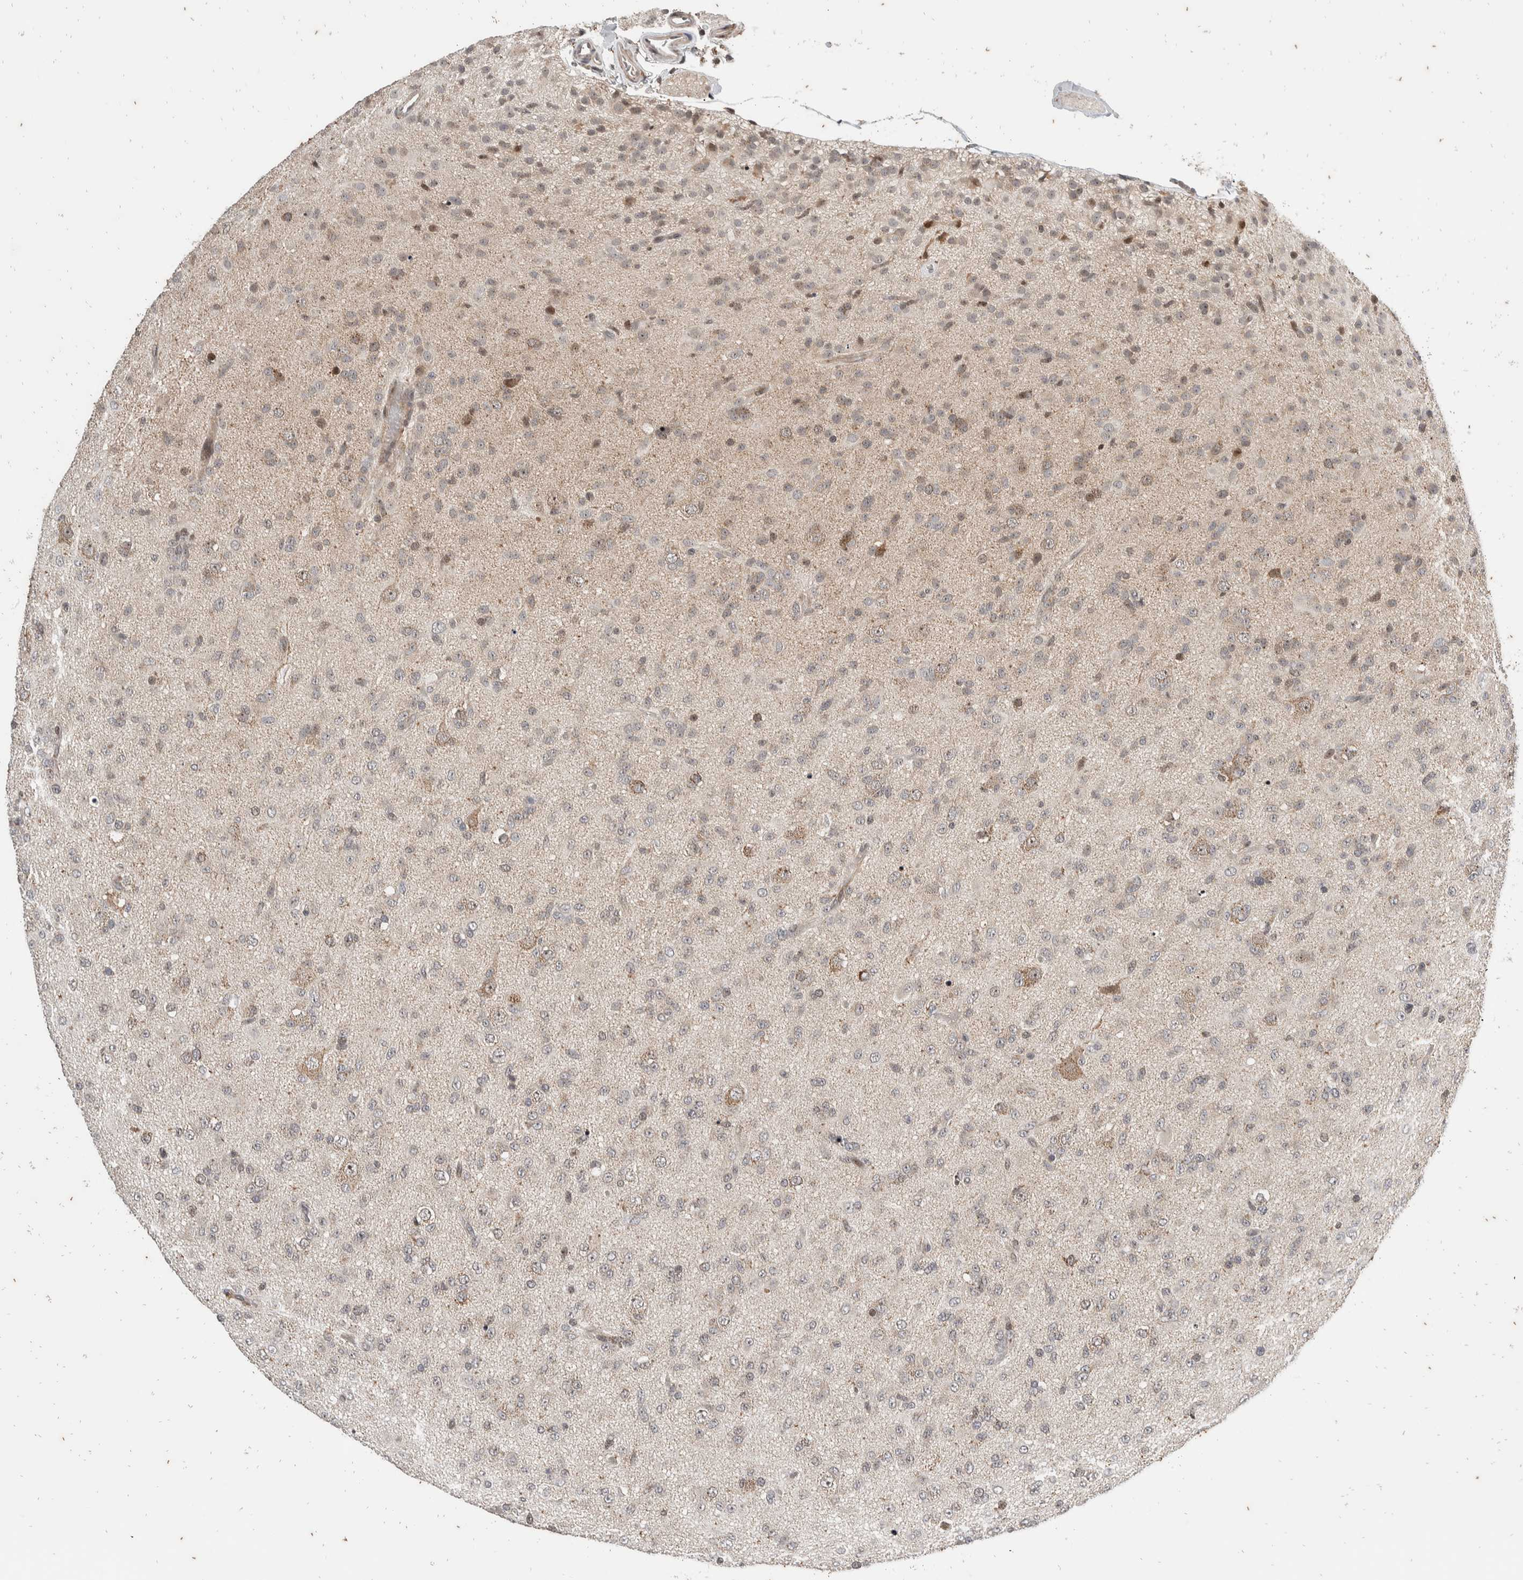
{"staining": {"intensity": "weak", "quantity": "<25%", "location": "cytoplasmic/membranous,nuclear"}, "tissue": "glioma", "cell_type": "Tumor cells", "image_type": "cancer", "snomed": [{"axis": "morphology", "description": "Glioma, malignant, Low grade"}, {"axis": "topography", "description": "Brain"}], "caption": "Tumor cells show no significant protein positivity in low-grade glioma (malignant).", "gene": "ATXN7L1", "patient": {"sex": "male", "age": 65}}